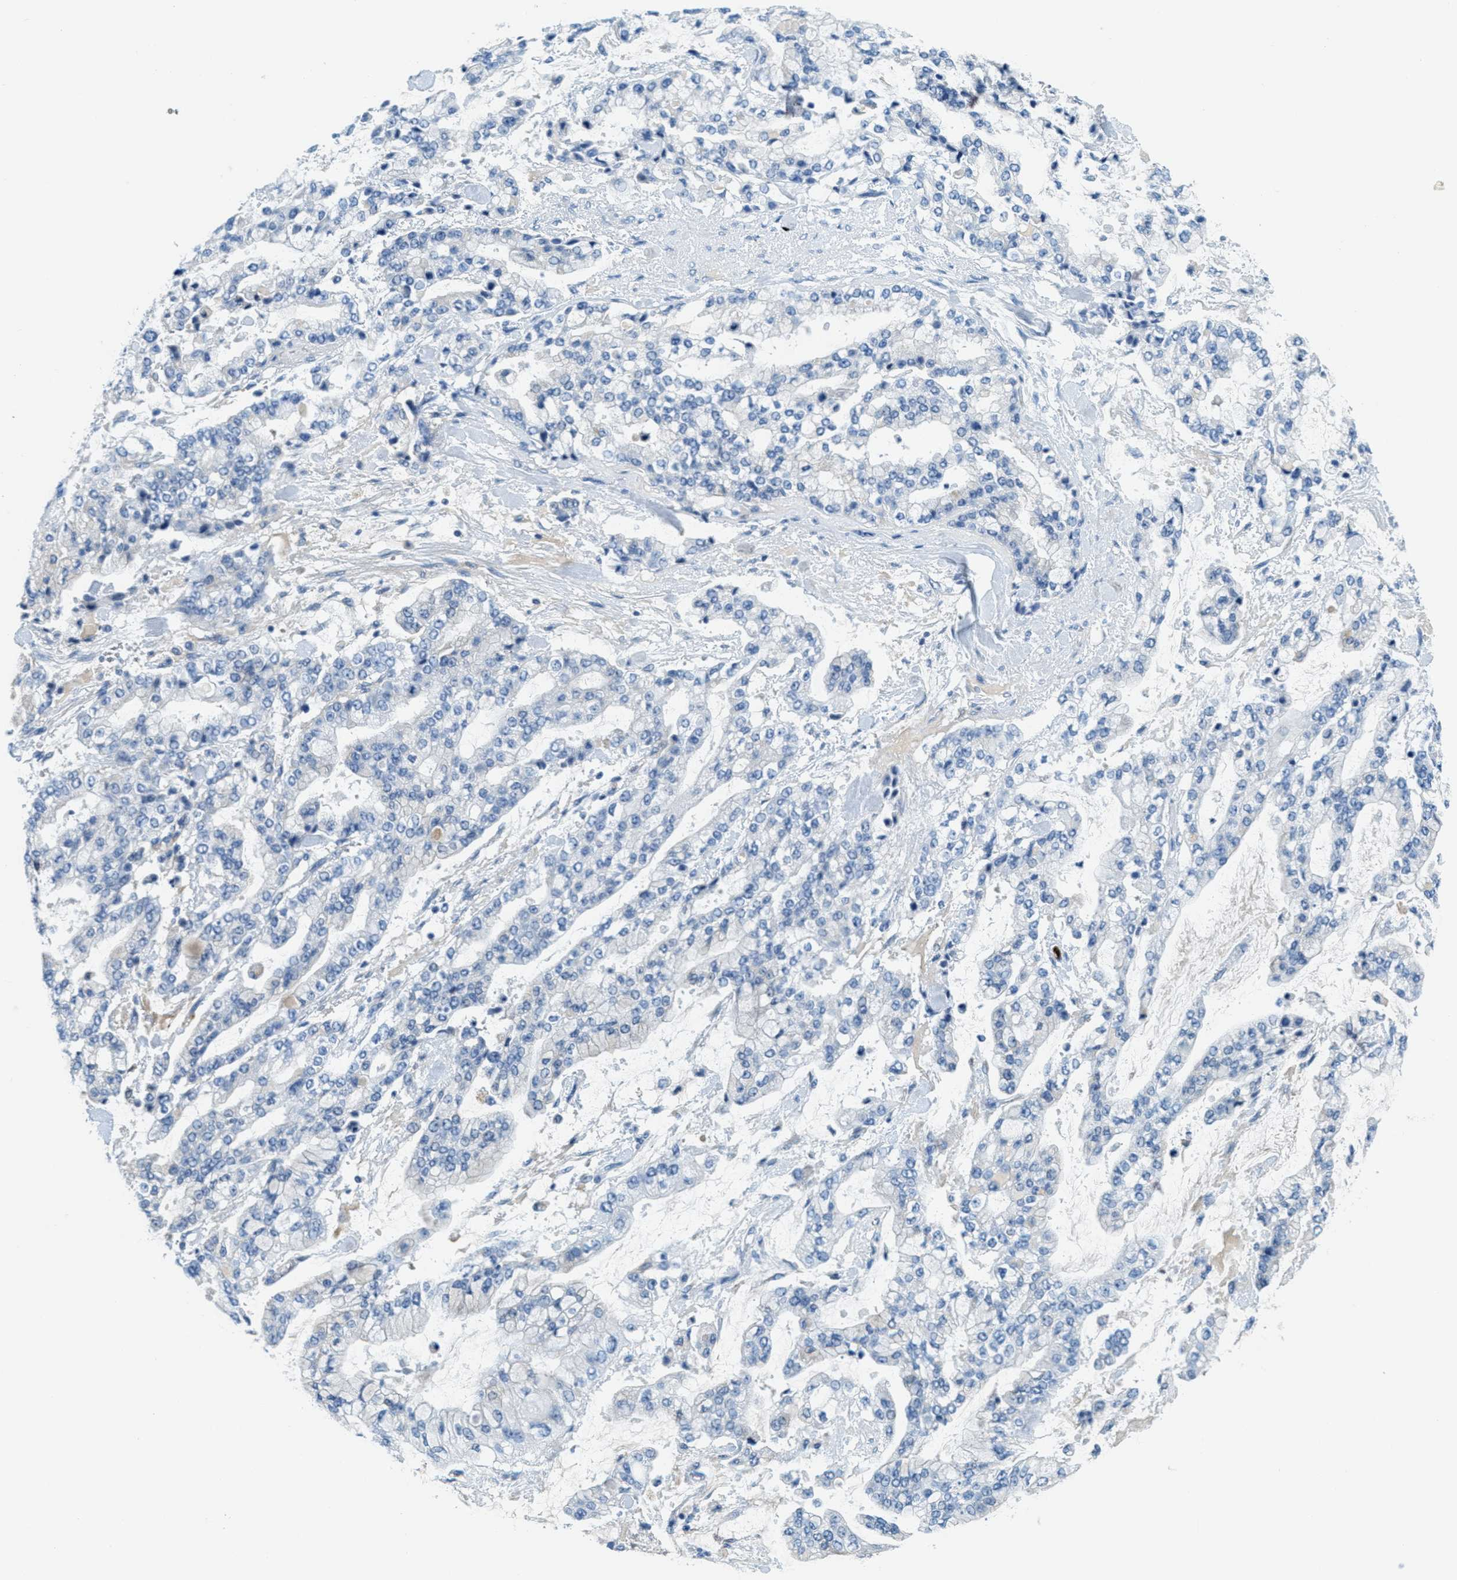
{"staining": {"intensity": "negative", "quantity": "none", "location": "none"}, "tissue": "stomach cancer", "cell_type": "Tumor cells", "image_type": "cancer", "snomed": [{"axis": "morphology", "description": "Normal tissue, NOS"}, {"axis": "morphology", "description": "Adenocarcinoma, NOS"}, {"axis": "topography", "description": "Stomach, upper"}, {"axis": "topography", "description": "Stomach"}], "caption": "Micrograph shows no significant protein expression in tumor cells of stomach adenocarcinoma.", "gene": "A2M", "patient": {"sex": "male", "age": 76}}